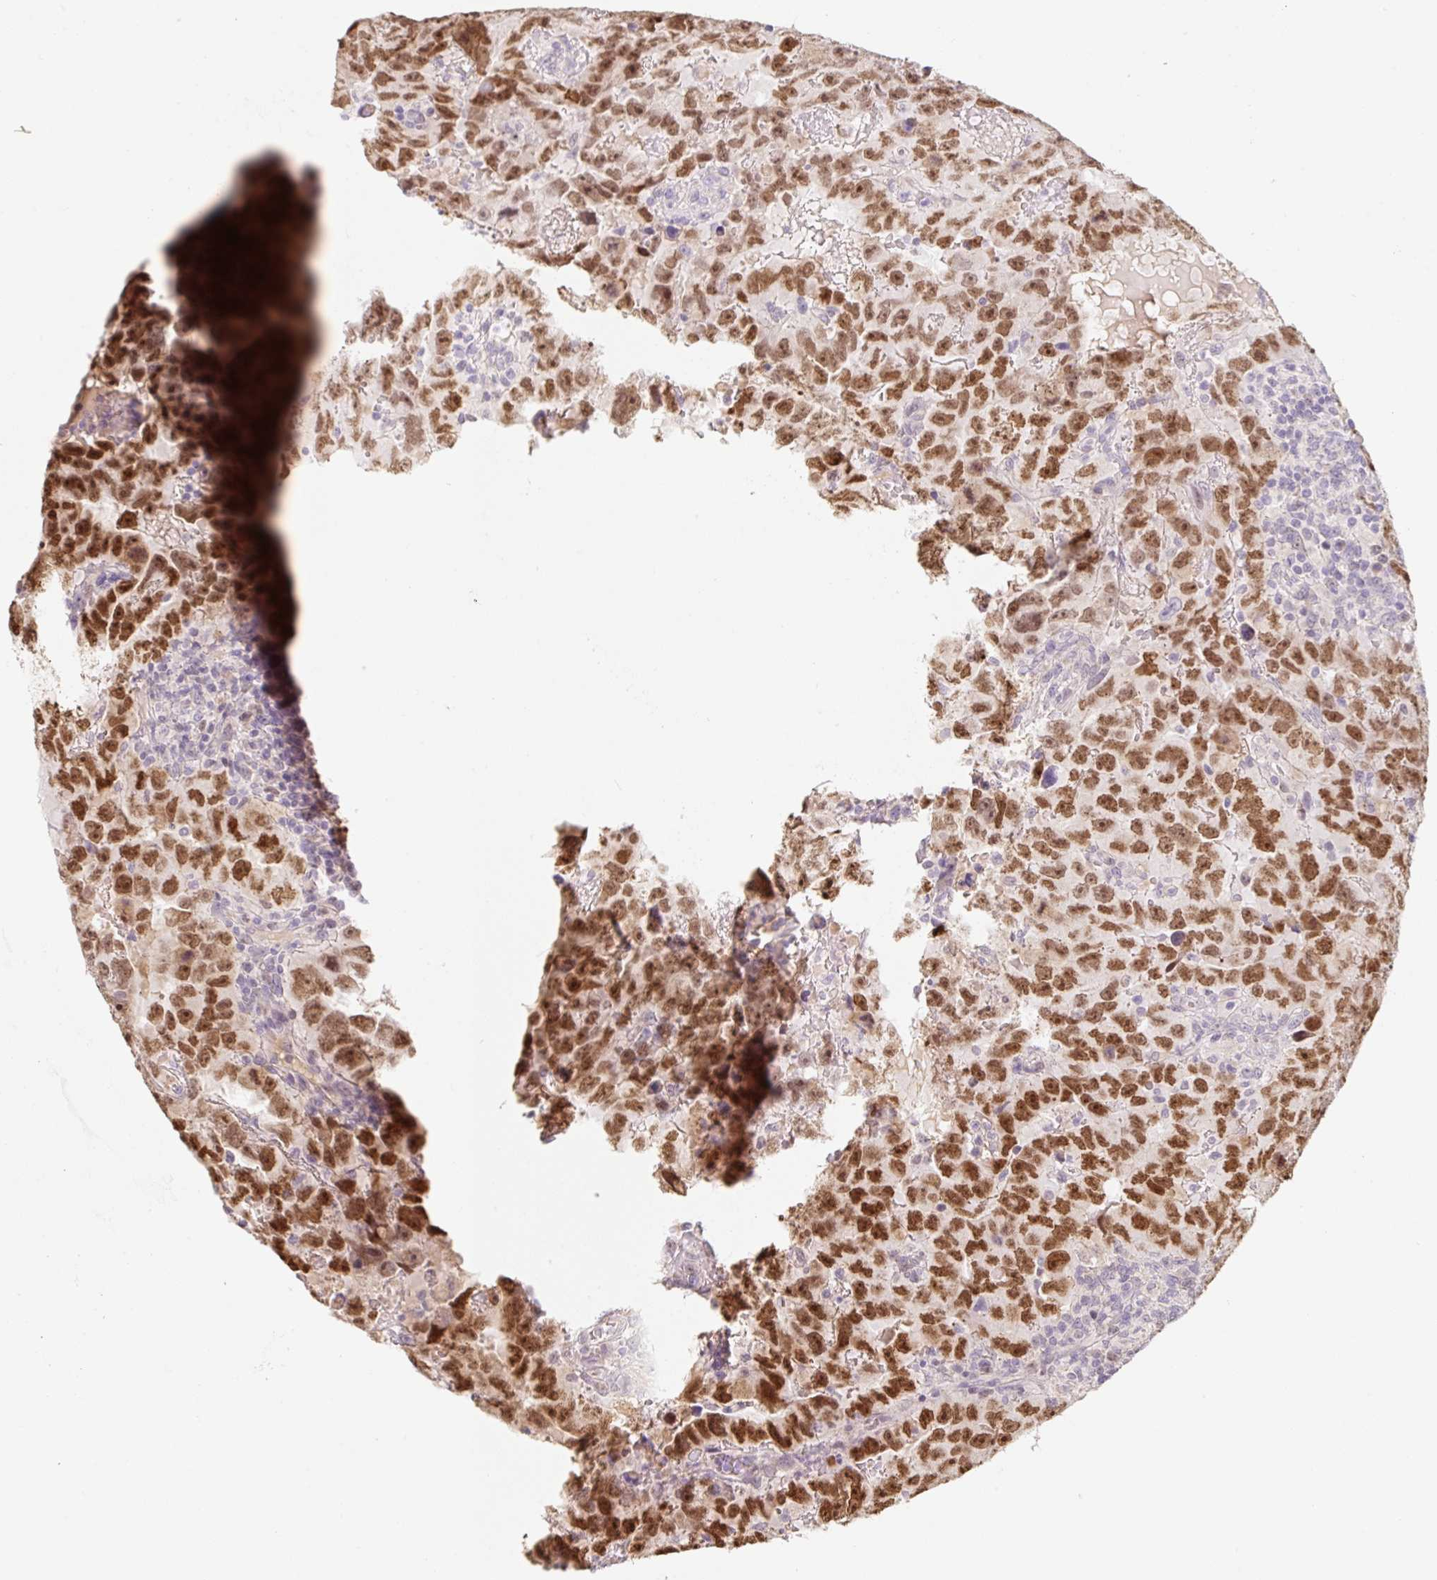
{"staining": {"intensity": "strong", "quantity": ">75%", "location": "nuclear"}, "tissue": "testis cancer", "cell_type": "Tumor cells", "image_type": "cancer", "snomed": [{"axis": "morphology", "description": "Carcinoma, Embryonal, NOS"}, {"axis": "topography", "description": "Testis"}], "caption": "A photomicrograph showing strong nuclear expression in about >75% of tumor cells in embryonal carcinoma (testis), as visualized by brown immunohistochemical staining.", "gene": "MIA2", "patient": {"sex": "male", "age": 24}}